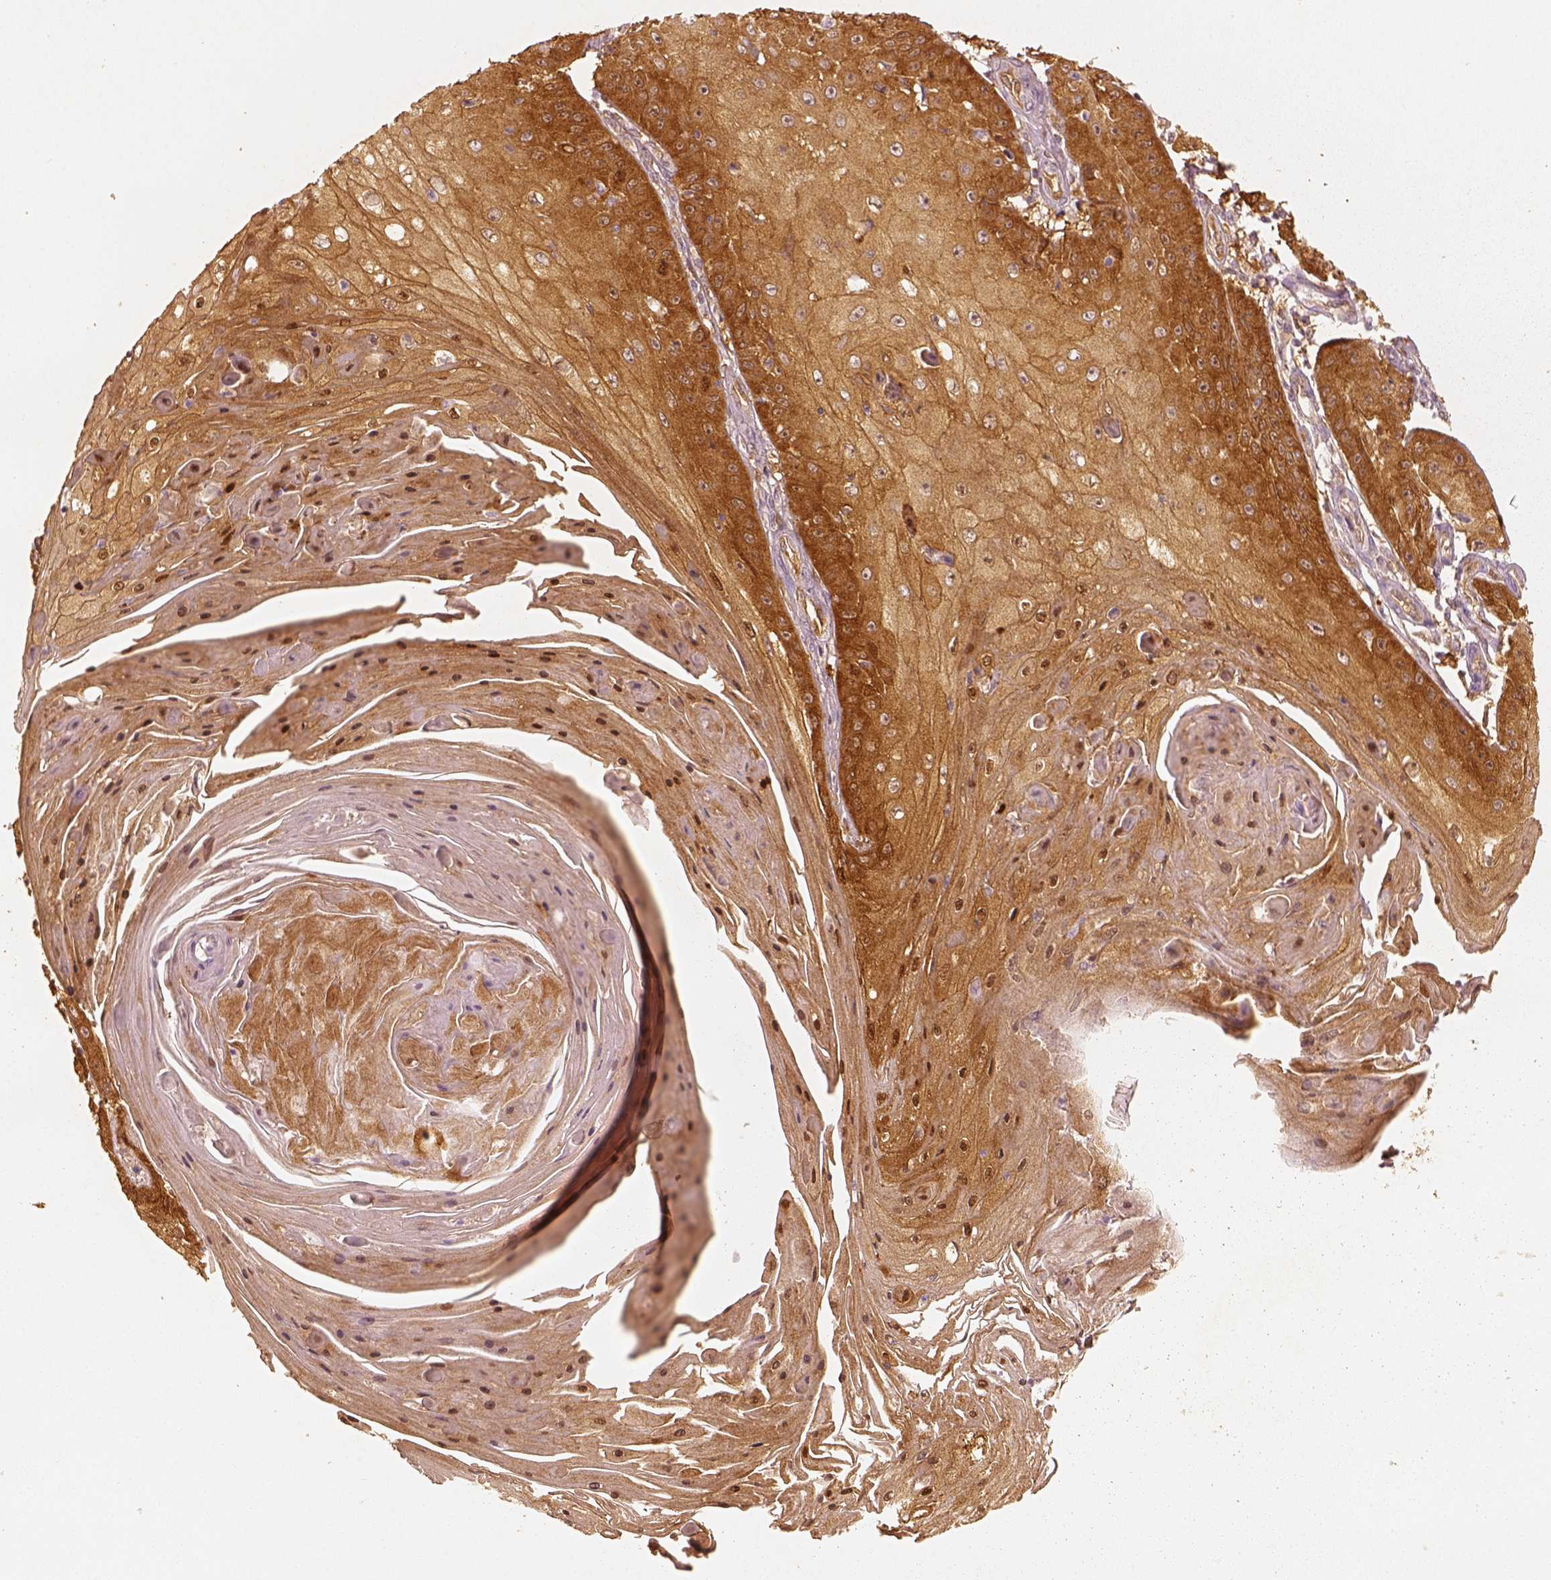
{"staining": {"intensity": "strong", "quantity": ">75%", "location": "cytoplasmic/membranous"}, "tissue": "skin cancer", "cell_type": "Tumor cells", "image_type": "cancer", "snomed": [{"axis": "morphology", "description": "Squamous cell carcinoma, NOS"}, {"axis": "topography", "description": "Skin"}], "caption": "Human skin cancer (squamous cell carcinoma) stained for a protein (brown) reveals strong cytoplasmic/membranous positive positivity in approximately >75% of tumor cells.", "gene": "FSCN1", "patient": {"sex": "male", "age": 70}}